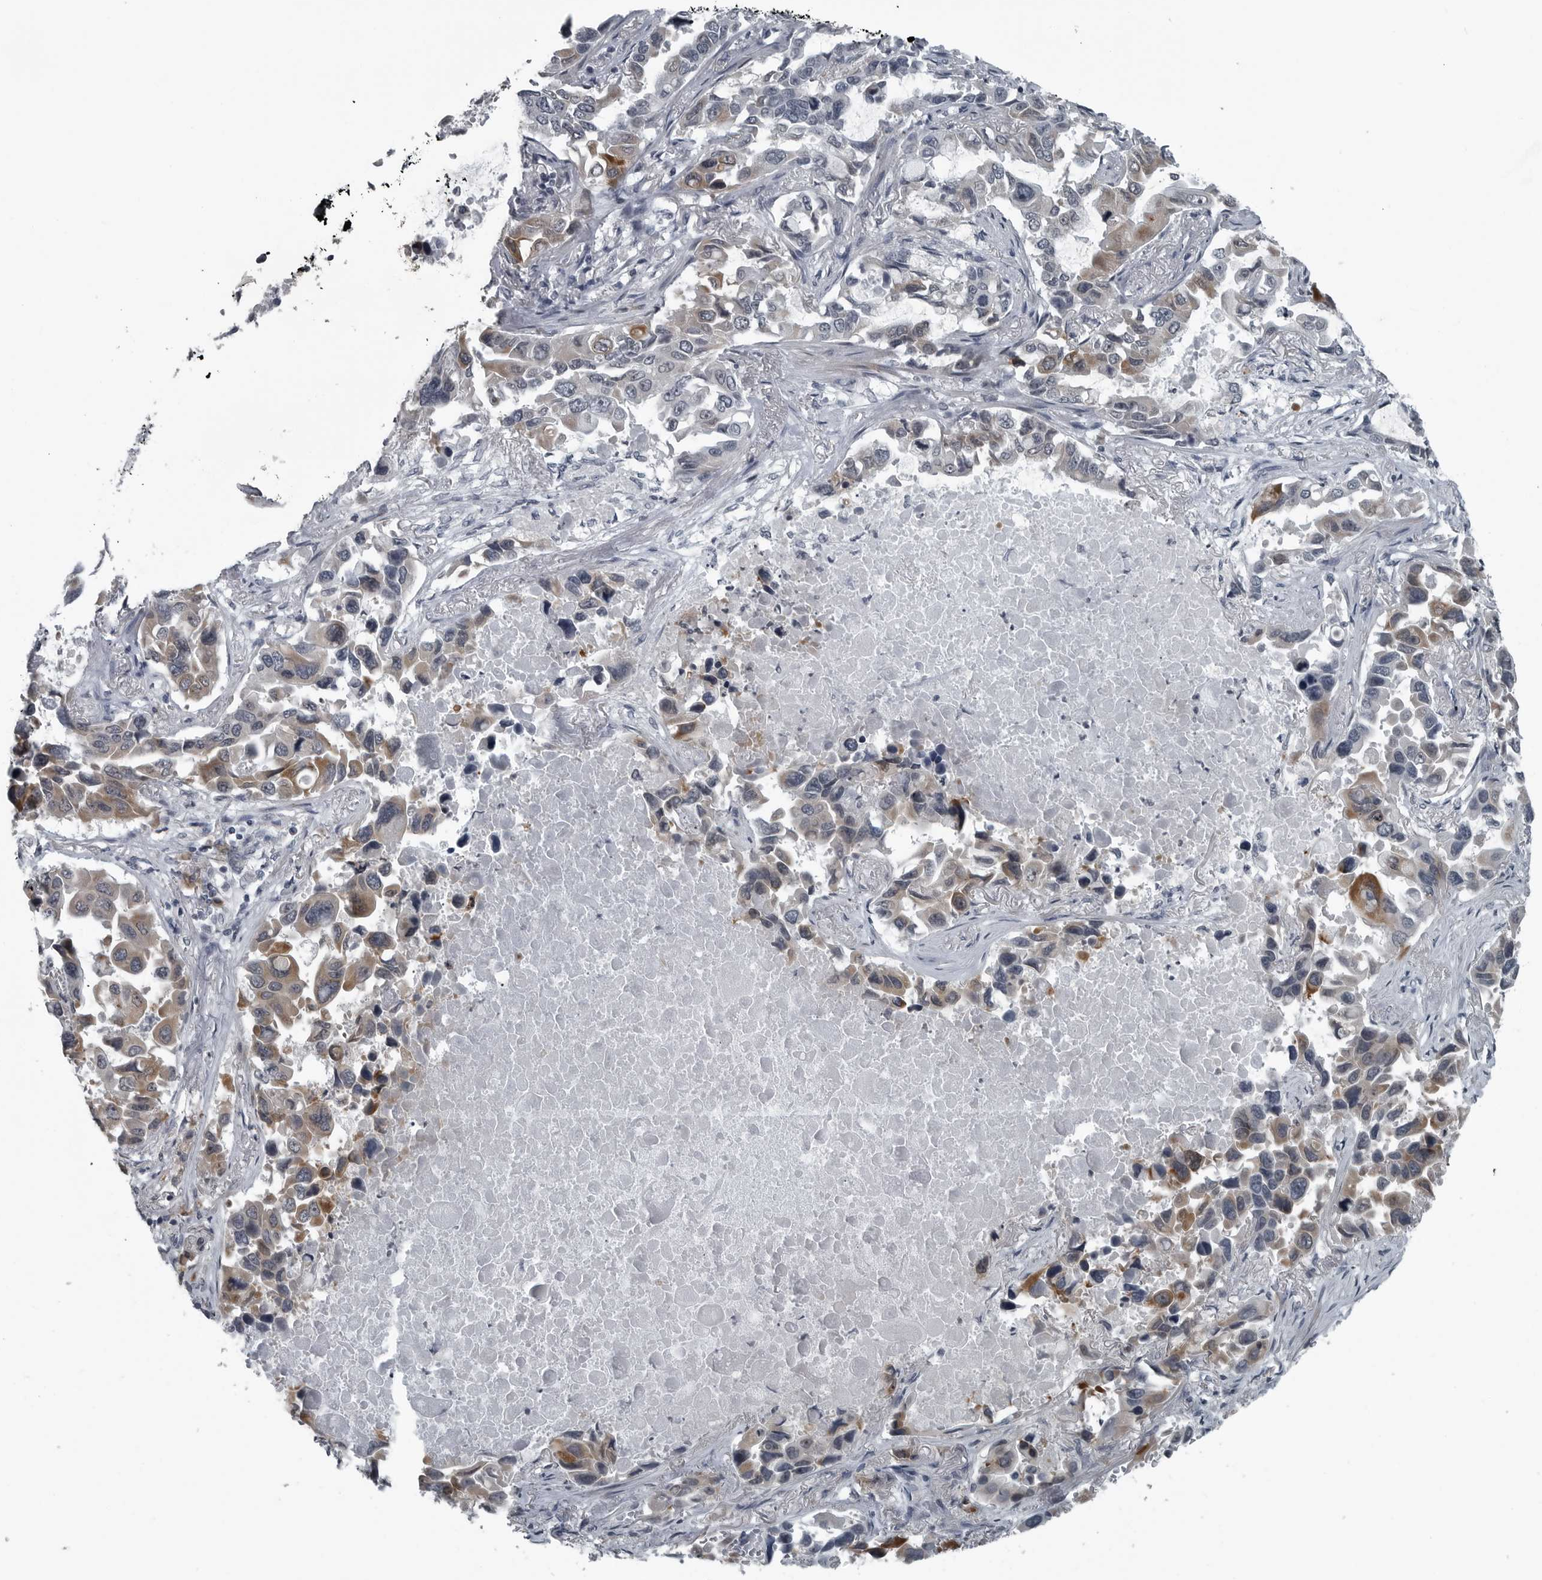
{"staining": {"intensity": "moderate", "quantity": "25%-75%", "location": "cytoplasmic/membranous"}, "tissue": "lung cancer", "cell_type": "Tumor cells", "image_type": "cancer", "snomed": [{"axis": "morphology", "description": "Adenocarcinoma, NOS"}, {"axis": "topography", "description": "Lung"}], "caption": "Human lung adenocarcinoma stained with a brown dye demonstrates moderate cytoplasmic/membranous positive expression in about 25%-75% of tumor cells.", "gene": "DNAAF11", "patient": {"sex": "male", "age": 64}}